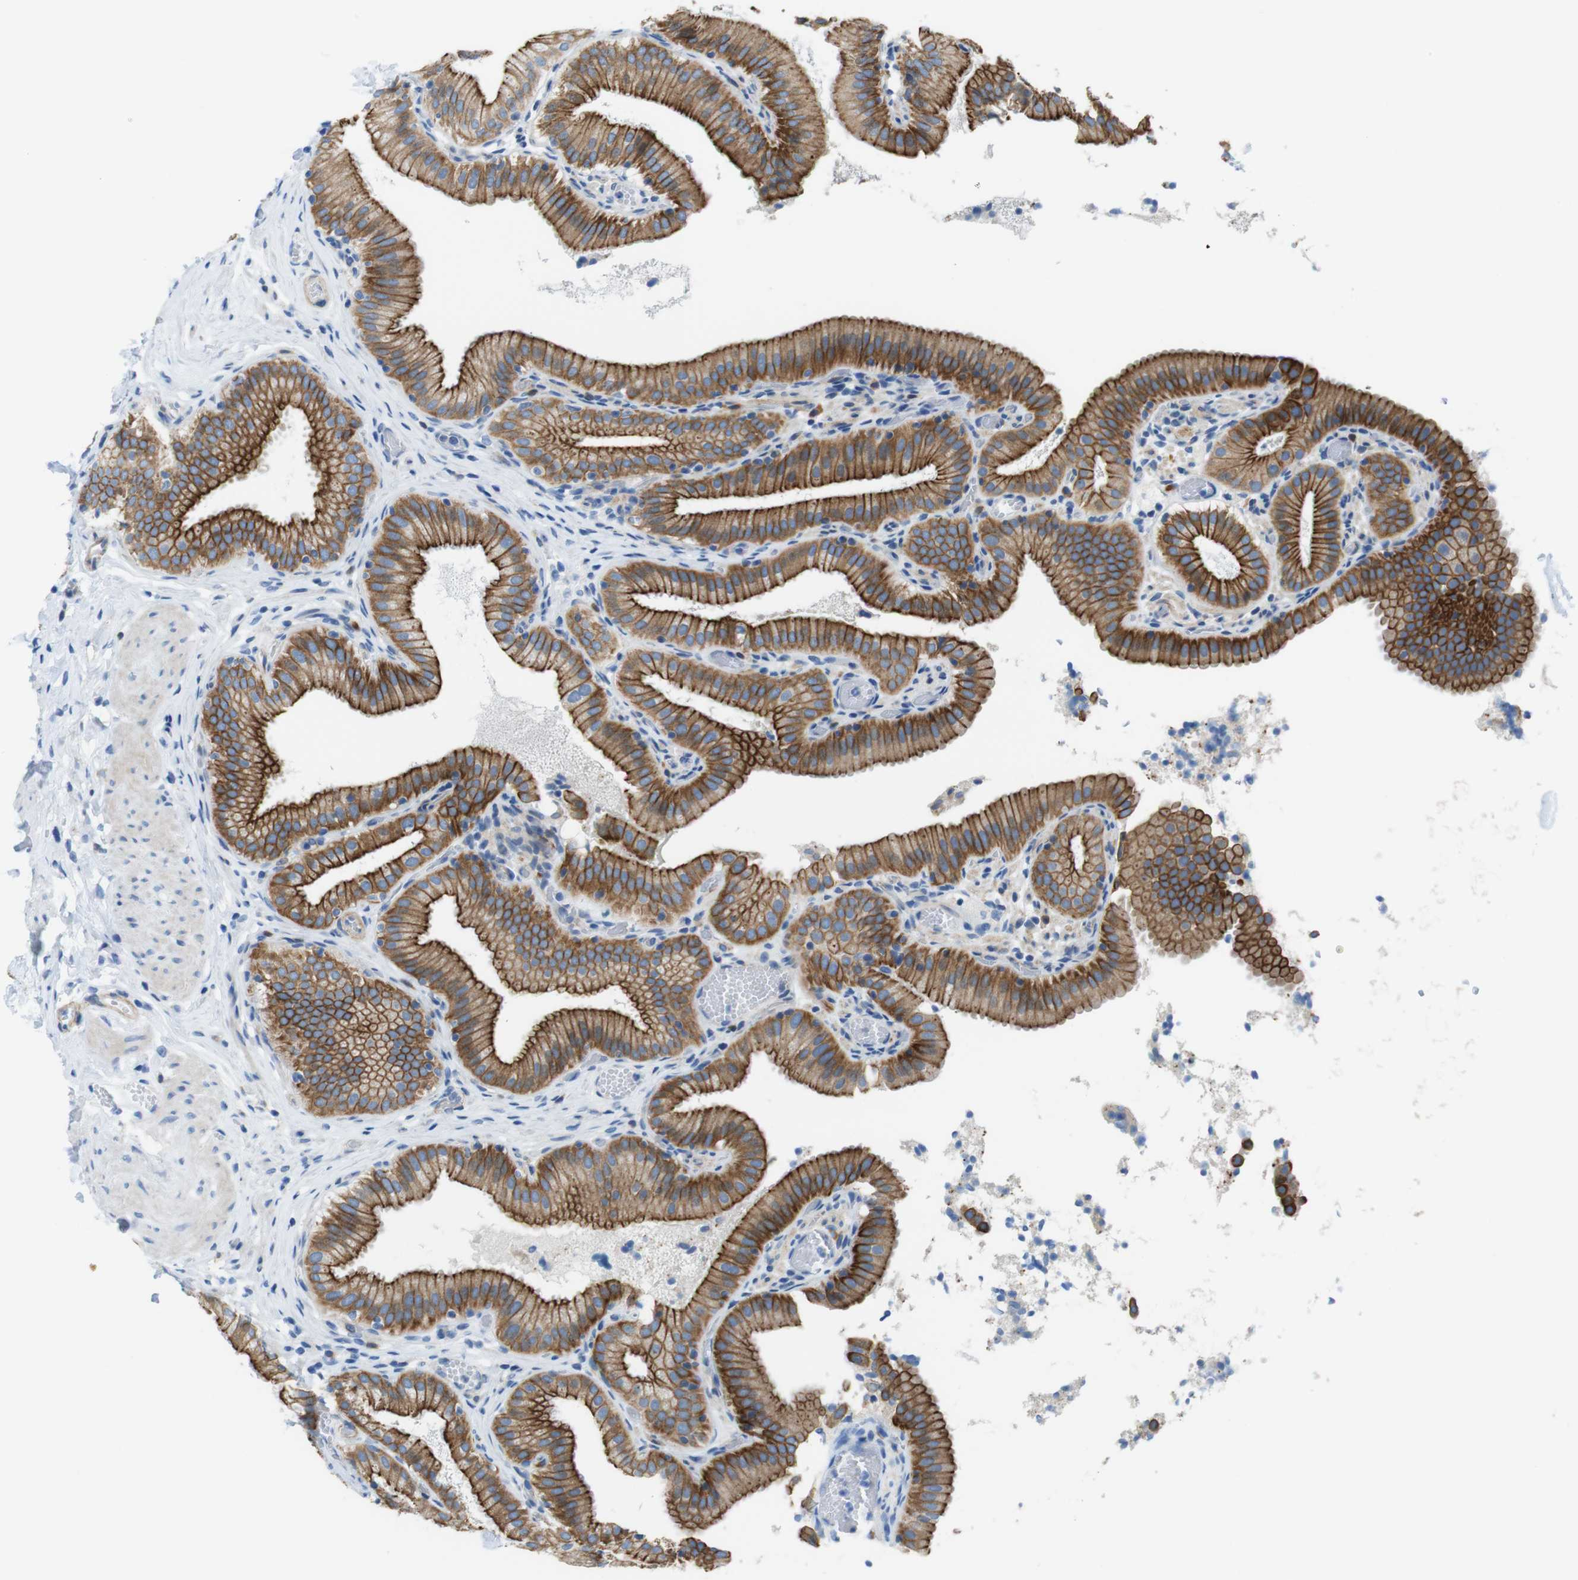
{"staining": {"intensity": "strong", "quantity": ">75%", "location": "cytoplasmic/membranous"}, "tissue": "gallbladder", "cell_type": "Glandular cells", "image_type": "normal", "snomed": [{"axis": "morphology", "description": "Normal tissue, NOS"}, {"axis": "topography", "description": "Gallbladder"}], "caption": "Gallbladder stained for a protein demonstrates strong cytoplasmic/membranous positivity in glandular cells. (DAB (3,3'-diaminobenzidine) IHC, brown staining for protein, blue staining for nuclei).", "gene": "CLMN", "patient": {"sex": "male", "age": 54}}